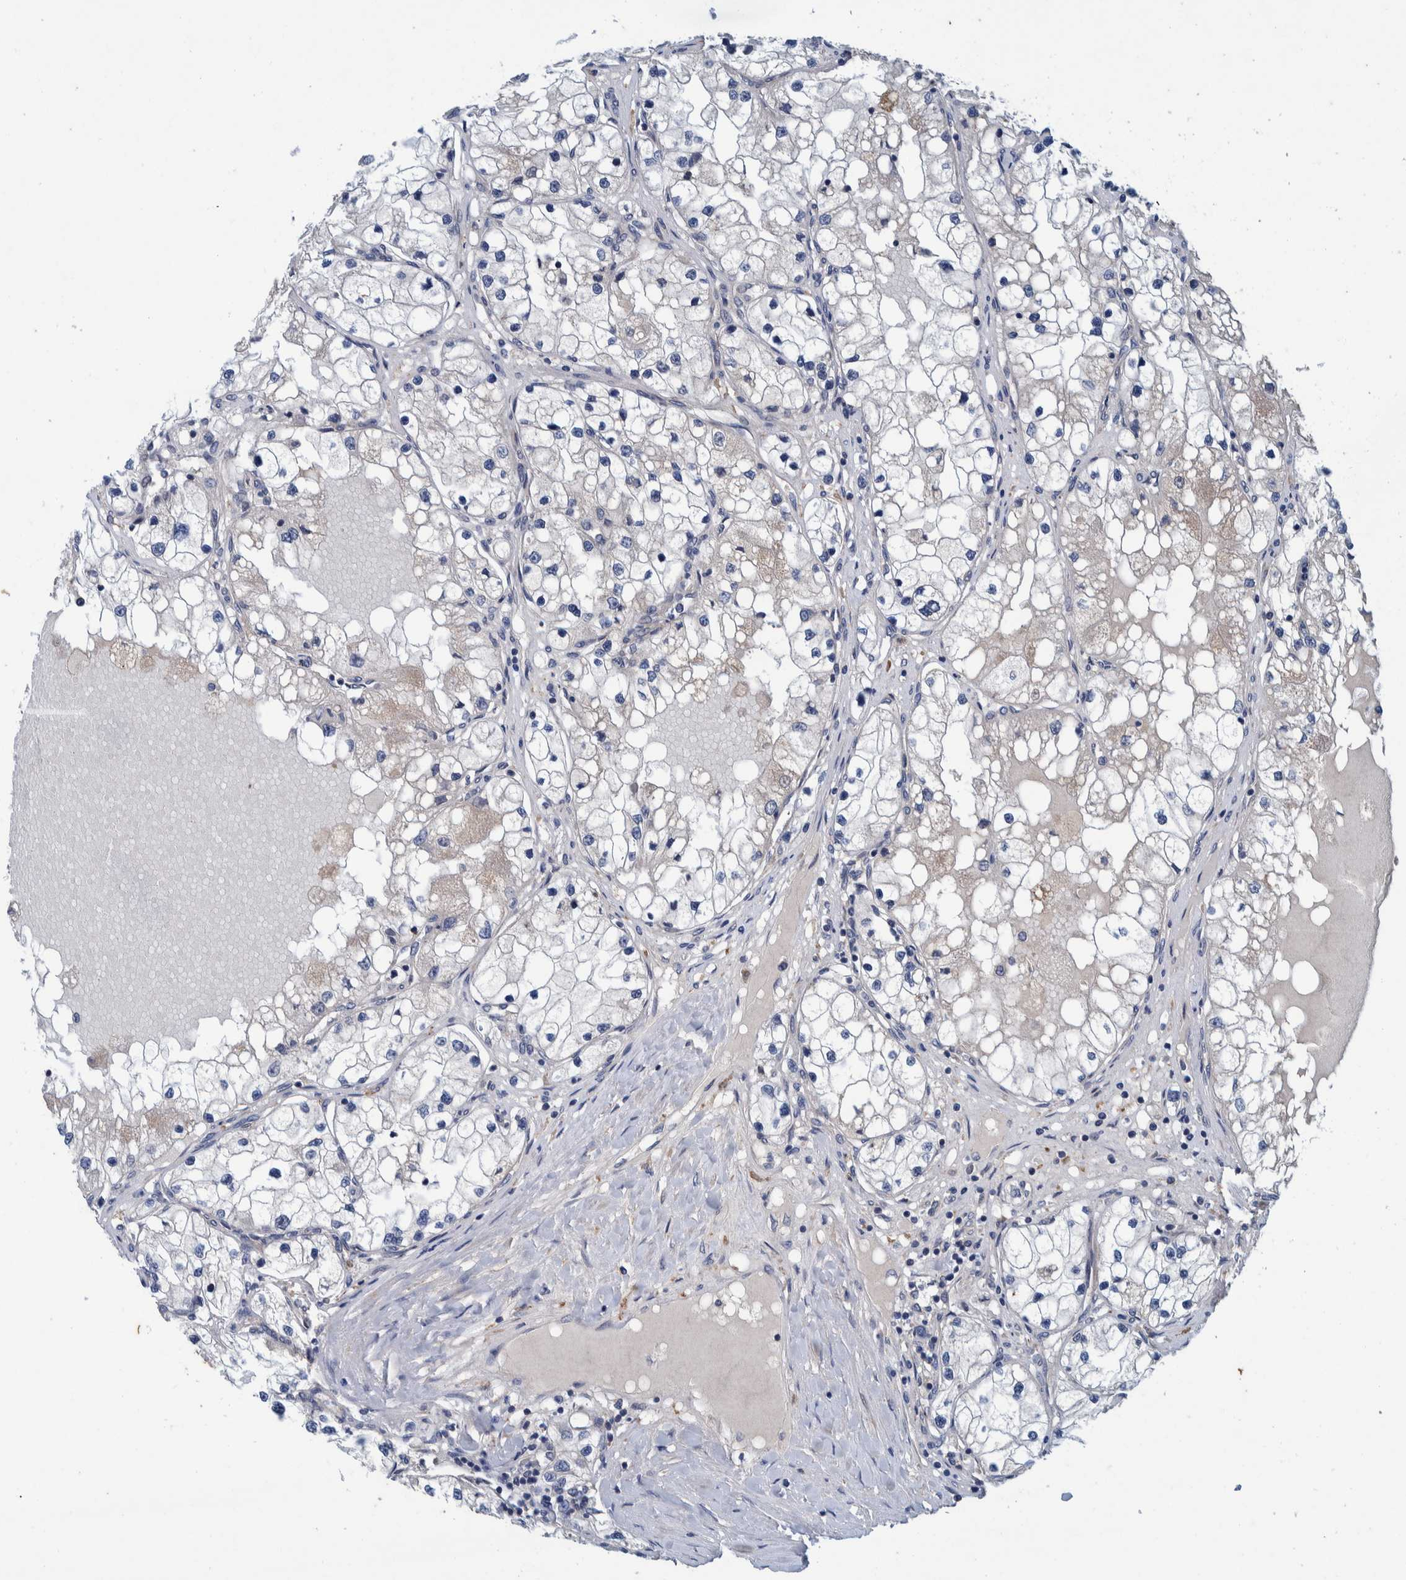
{"staining": {"intensity": "negative", "quantity": "none", "location": "none"}, "tissue": "renal cancer", "cell_type": "Tumor cells", "image_type": "cancer", "snomed": [{"axis": "morphology", "description": "Adenocarcinoma, NOS"}, {"axis": "topography", "description": "Kidney"}], "caption": "Immunohistochemical staining of adenocarcinoma (renal) shows no significant staining in tumor cells.", "gene": "MRPS7", "patient": {"sex": "male", "age": 68}}